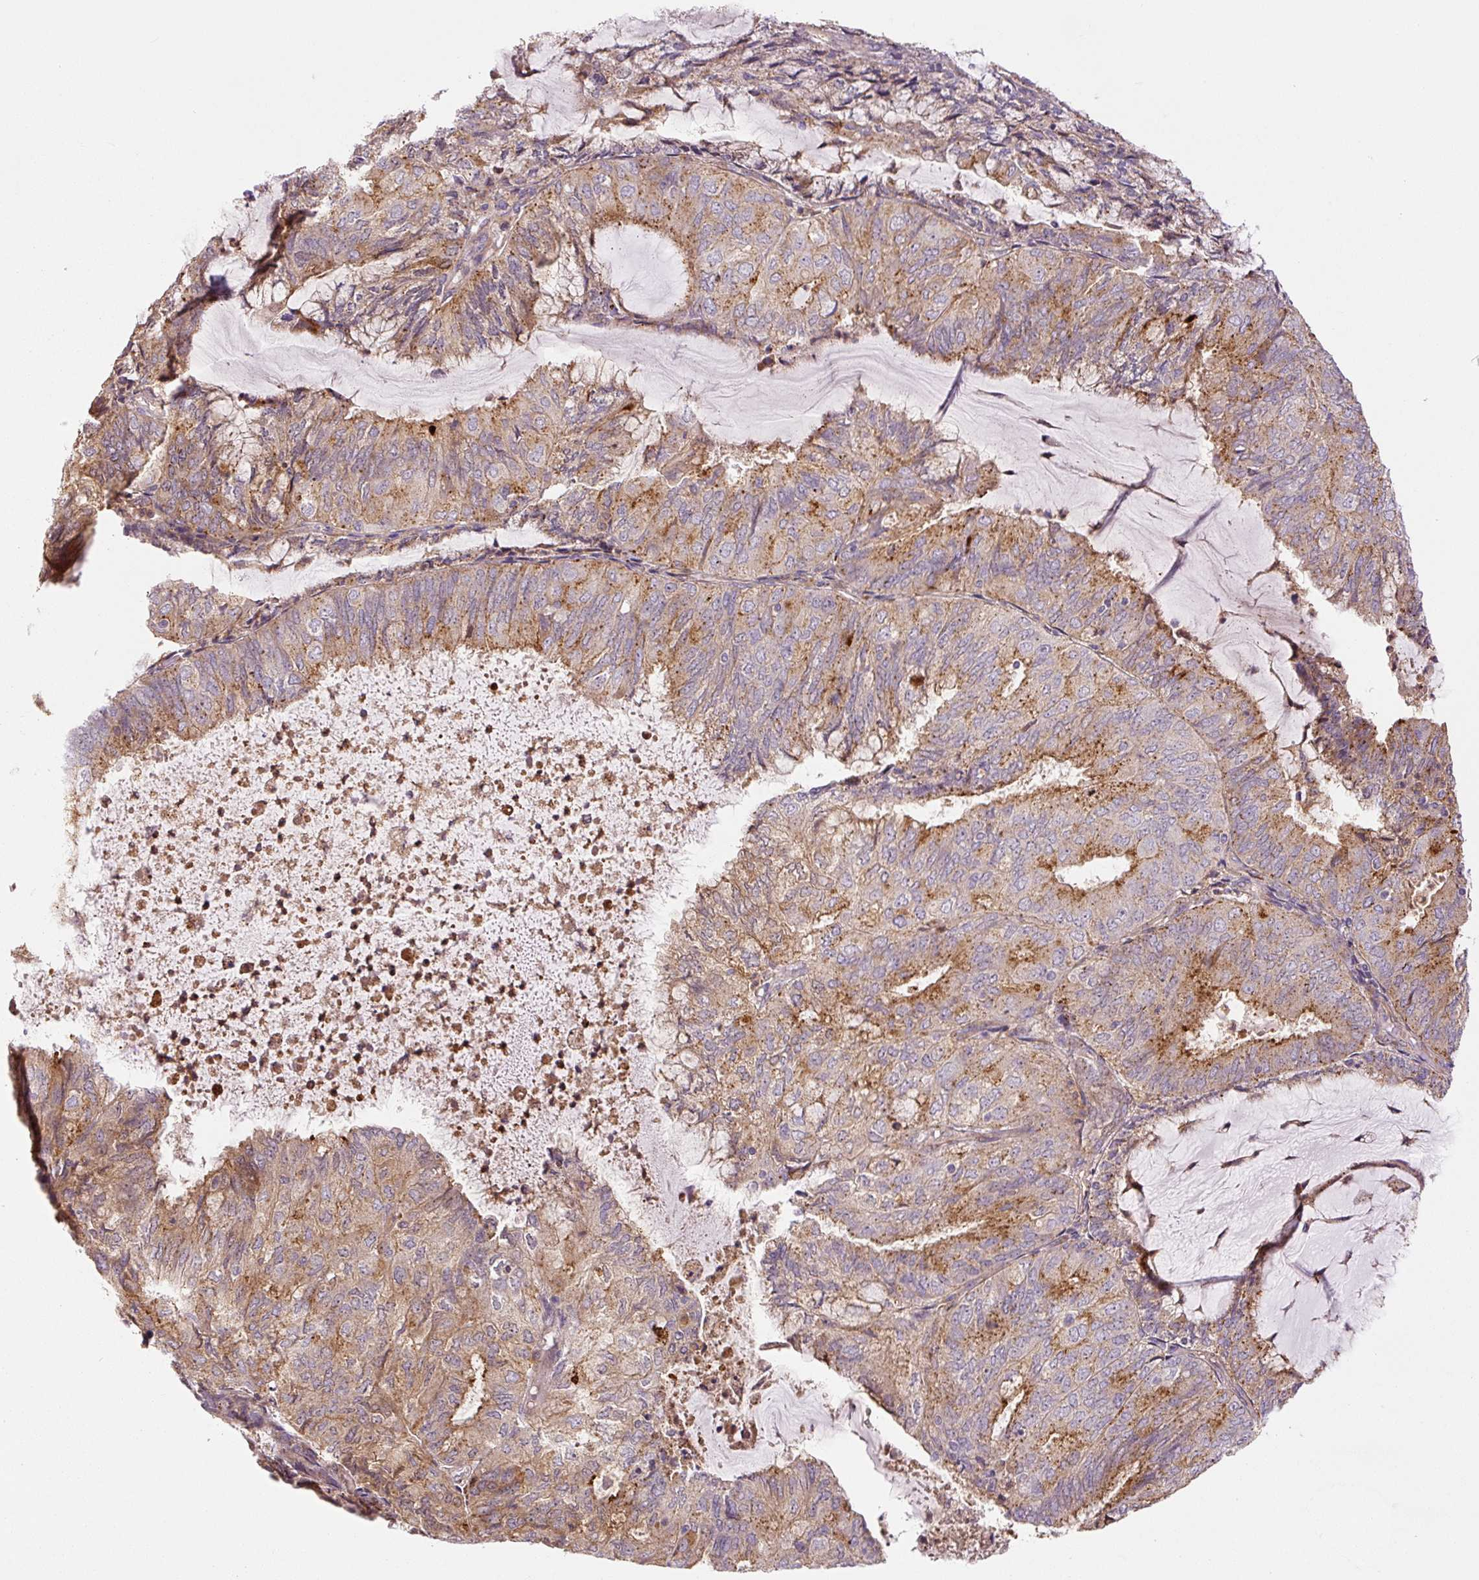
{"staining": {"intensity": "moderate", "quantity": "25%-75%", "location": "cytoplasmic/membranous"}, "tissue": "endometrial cancer", "cell_type": "Tumor cells", "image_type": "cancer", "snomed": [{"axis": "morphology", "description": "Adenocarcinoma, NOS"}, {"axis": "topography", "description": "Endometrium"}], "caption": "High-magnification brightfield microscopy of endometrial adenocarcinoma stained with DAB (3,3'-diaminobenzidine) (brown) and counterstained with hematoxylin (blue). tumor cells exhibit moderate cytoplasmic/membranous positivity is identified in approximately25%-75% of cells.", "gene": "ZSWIM7", "patient": {"sex": "female", "age": 81}}